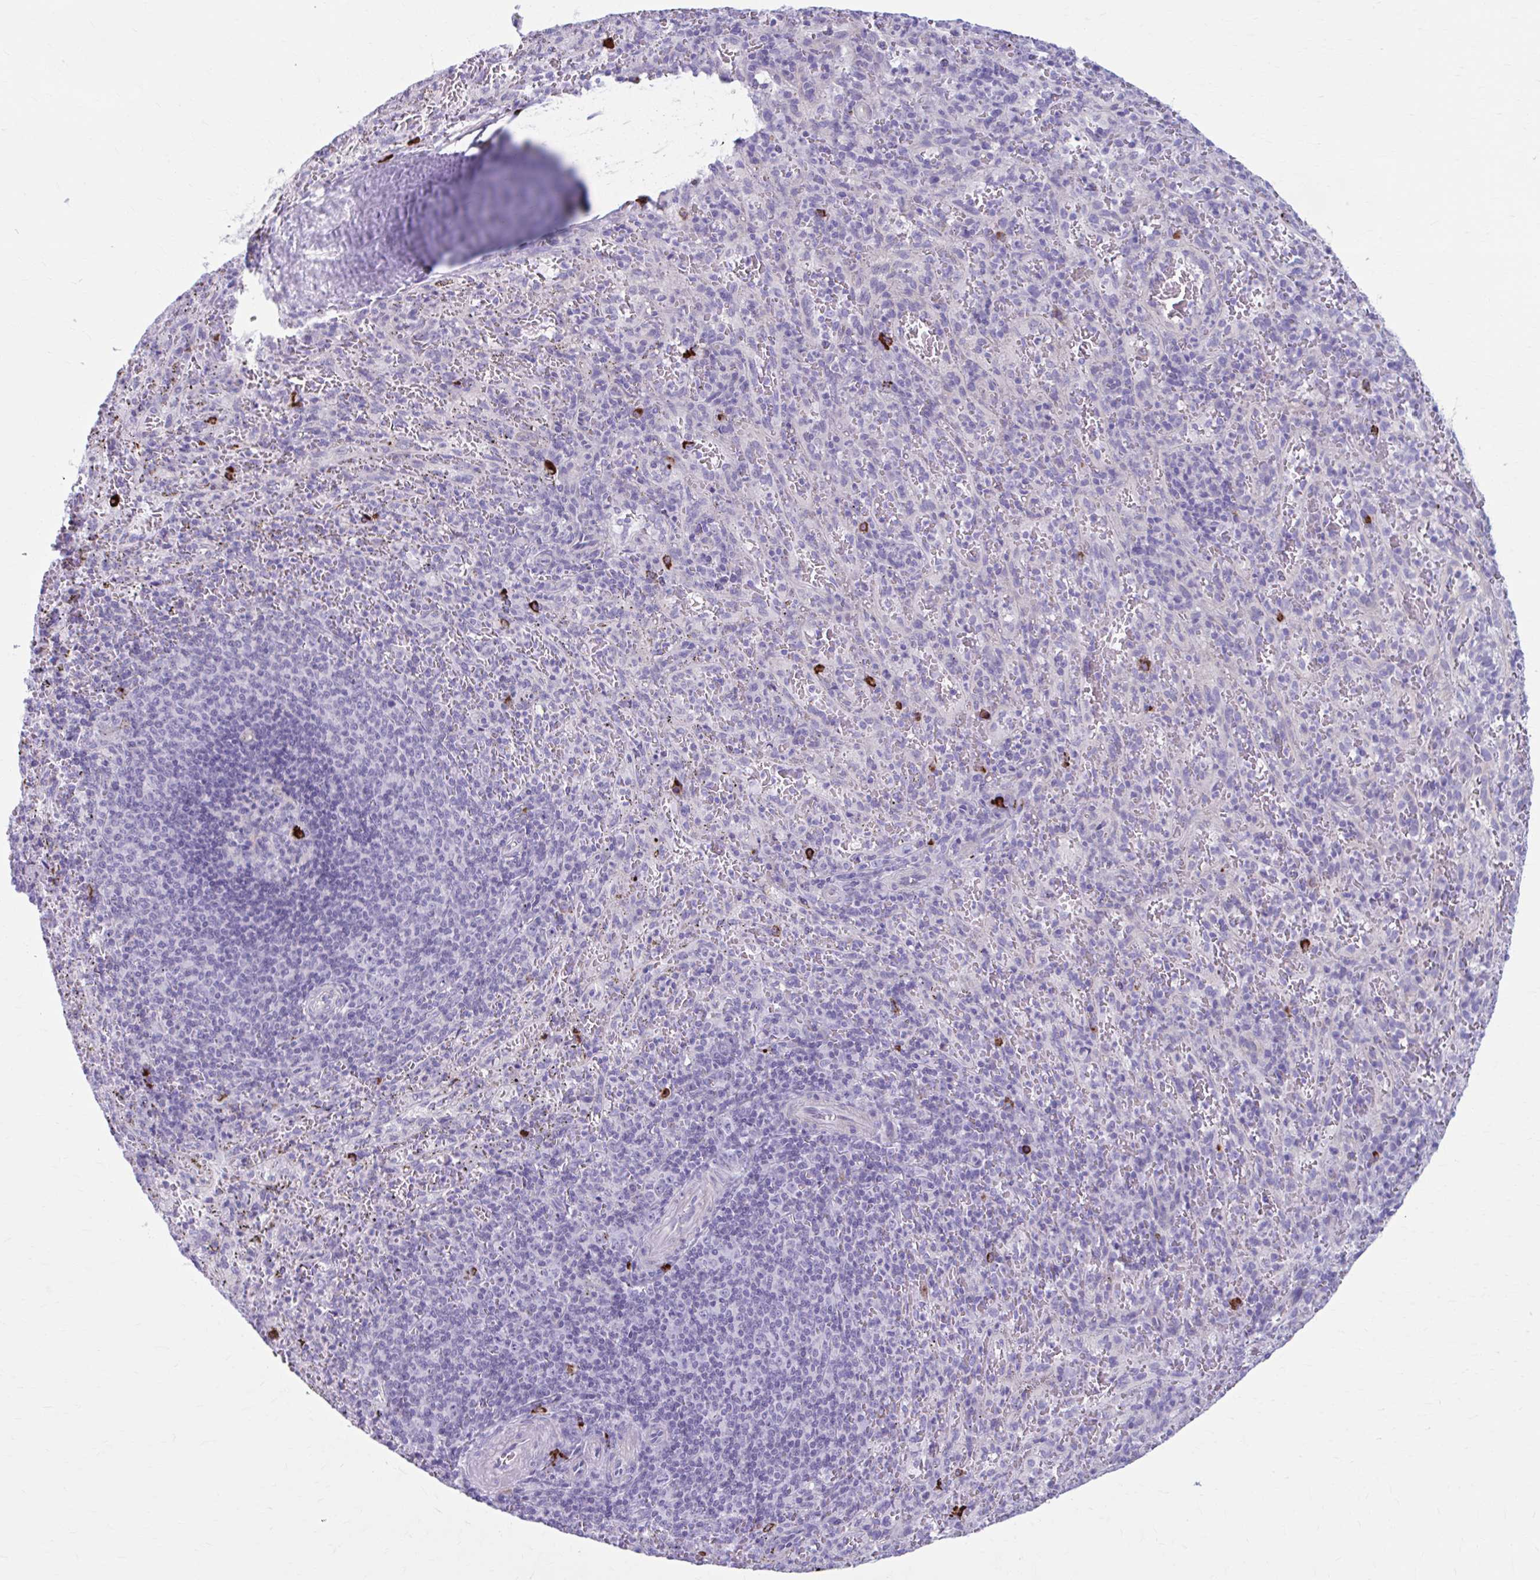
{"staining": {"intensity": "negative", "quantity": "none", "location": "none"}, "tissue": "spleen", "cell_type": "Cells in red pulp", "image_type": "normal", "snomed": [{"axis": "morphology", "description": "Normal tissue, NOS"}, {"axis": "topography", "description": "Spleen"}], "caption": "A high-resolution image shows immunohistochemistry staining of unremarkable spleen, which shows no significant positivity in cells in red pulp.", "gene": "C12orf71", "patient": {"sex": "male", "age": 57}}